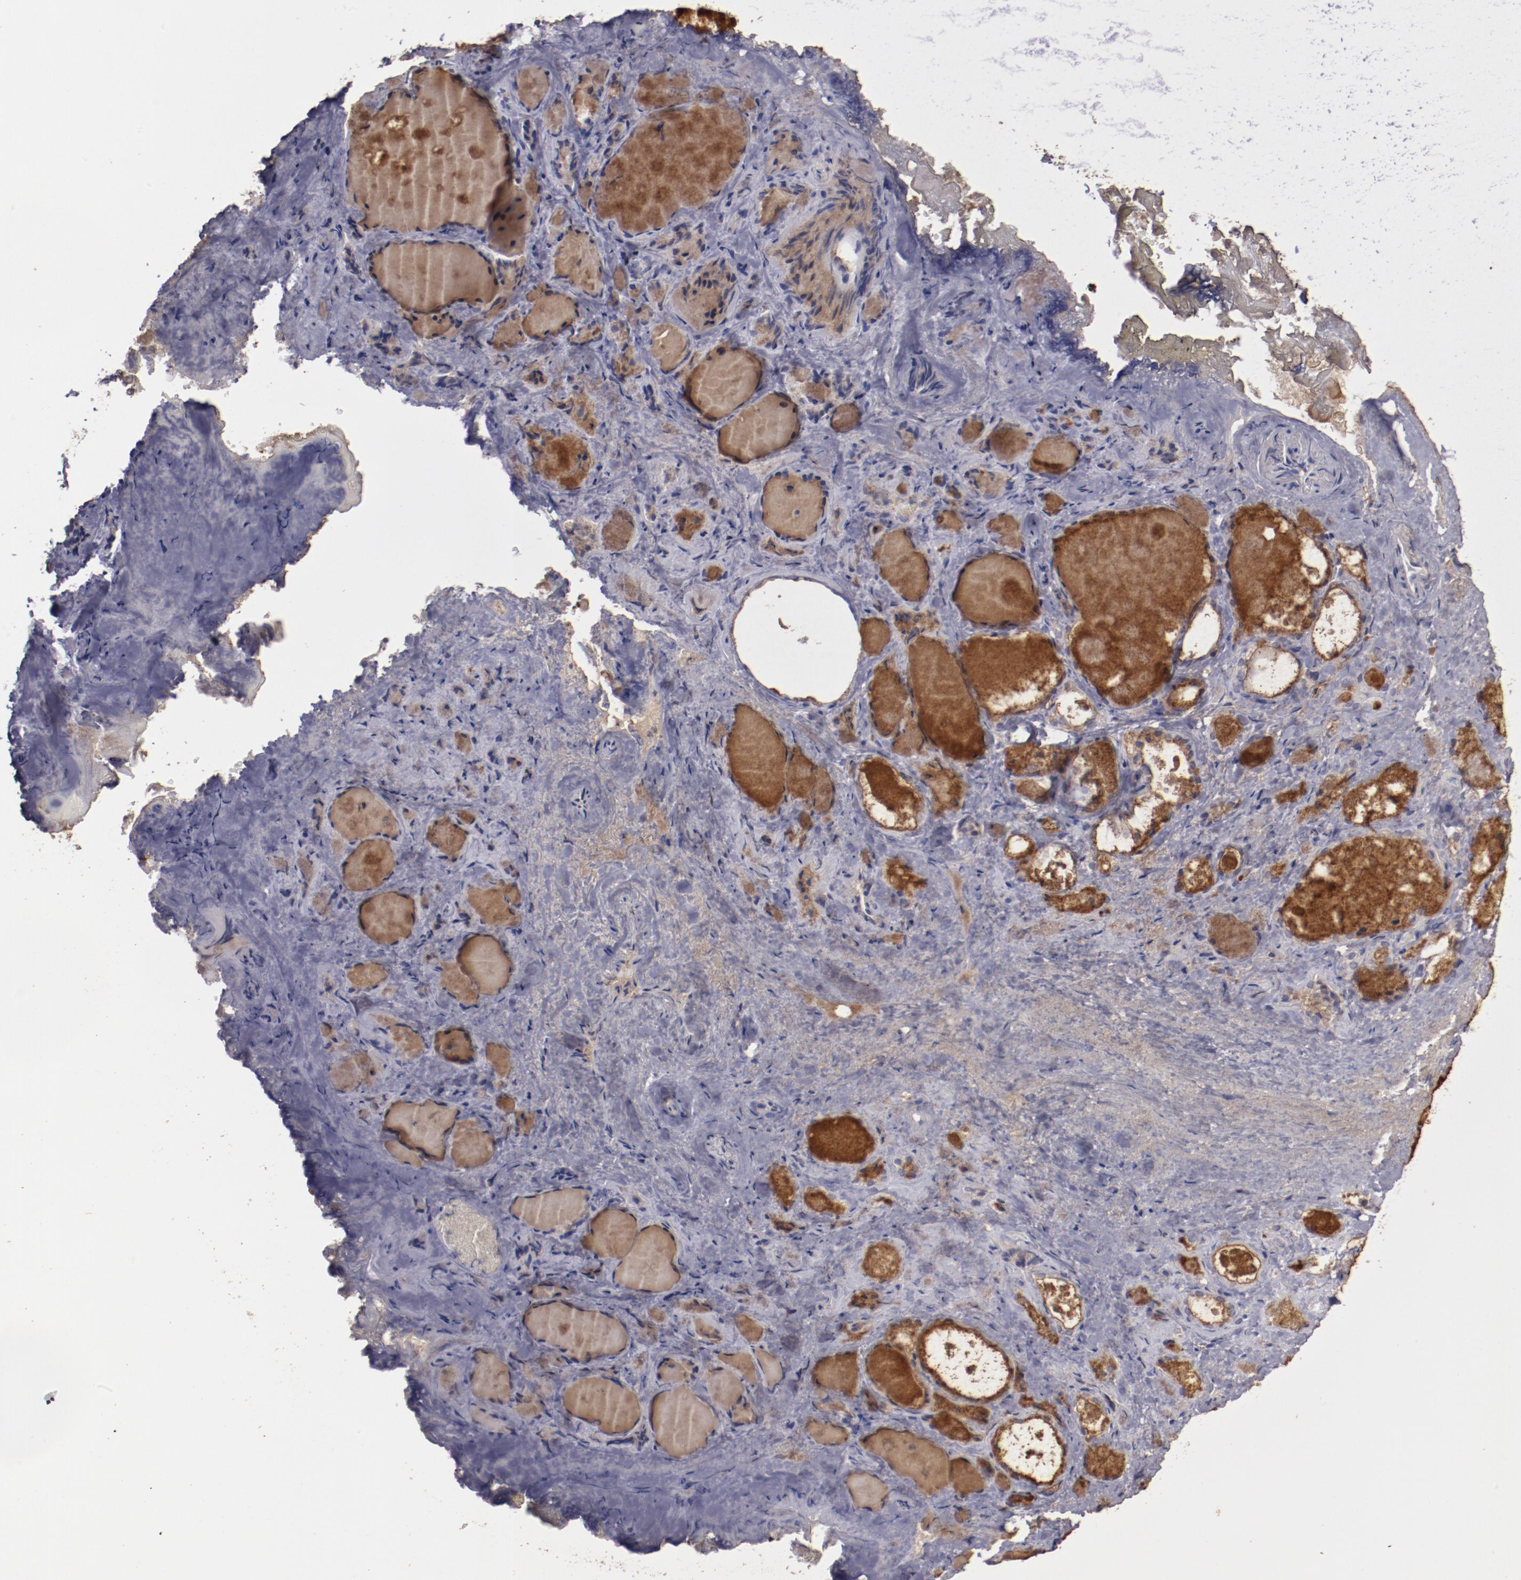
{"staining": {"intensity": "weak", "quantity": "25%-75%", "location": "cytoplasmic/membranous"}, "tissue": "thyroid gland", "cell_type": "Glandular cells", "image_type": "normal", "snomed": [{"axis": "morphology", "description": "Normal tissue, NOS"}, {"axis": "topography", "description": "Thyroid gland"}], "caption": "Protein staining demonstrates weak cytoplasmic/membranous positivity in about 25%-75% of glandular cells in normal thyroid gland. (brown staining indicates protein expression, while blue staining denotes nuclei).", "gene": "FAT1", "patient": {"sex": "female", "age": 75}}